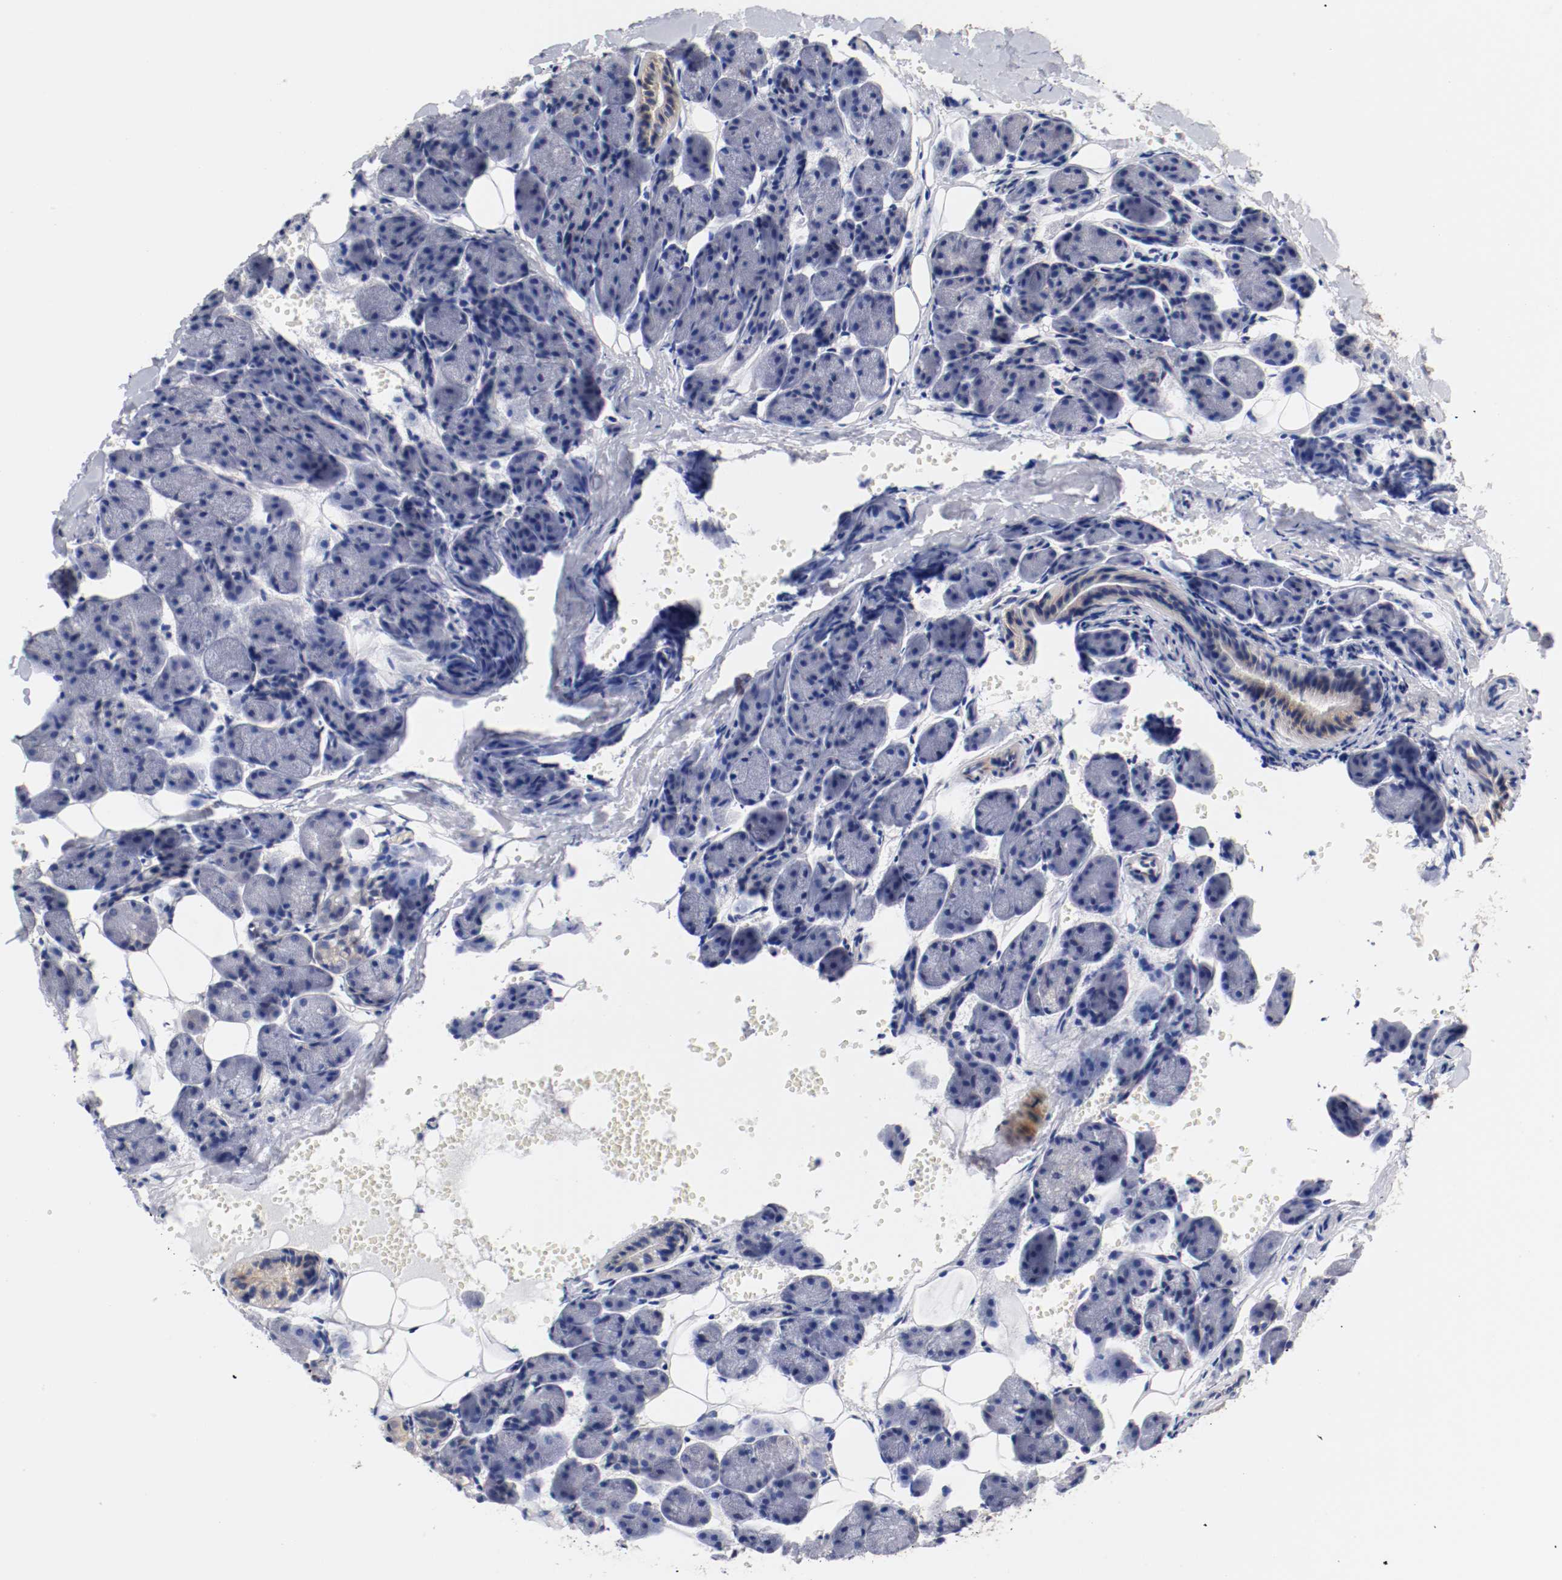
{"staining": {"intensity": "weak", "quantity": "<25%", "location": "cytoplasmic/membranous"}, "tissue": "salivary gland", "cell_type": "Glandular cells", "image_type": "normal", "snomed": [{"axis": "morphology", "description": "Normal tissue, NOS"}, {"axis": "morphology", "description": "Adenoma, NOS"}, {"axis": "topography", "description": "Salivary gland"}], "caption": "Protein analysis of benign salivary gland exhibits no significant expression in glandular cells.", "gene": "SEMA5A", "patient": {"sex": "female", "age": 32}}